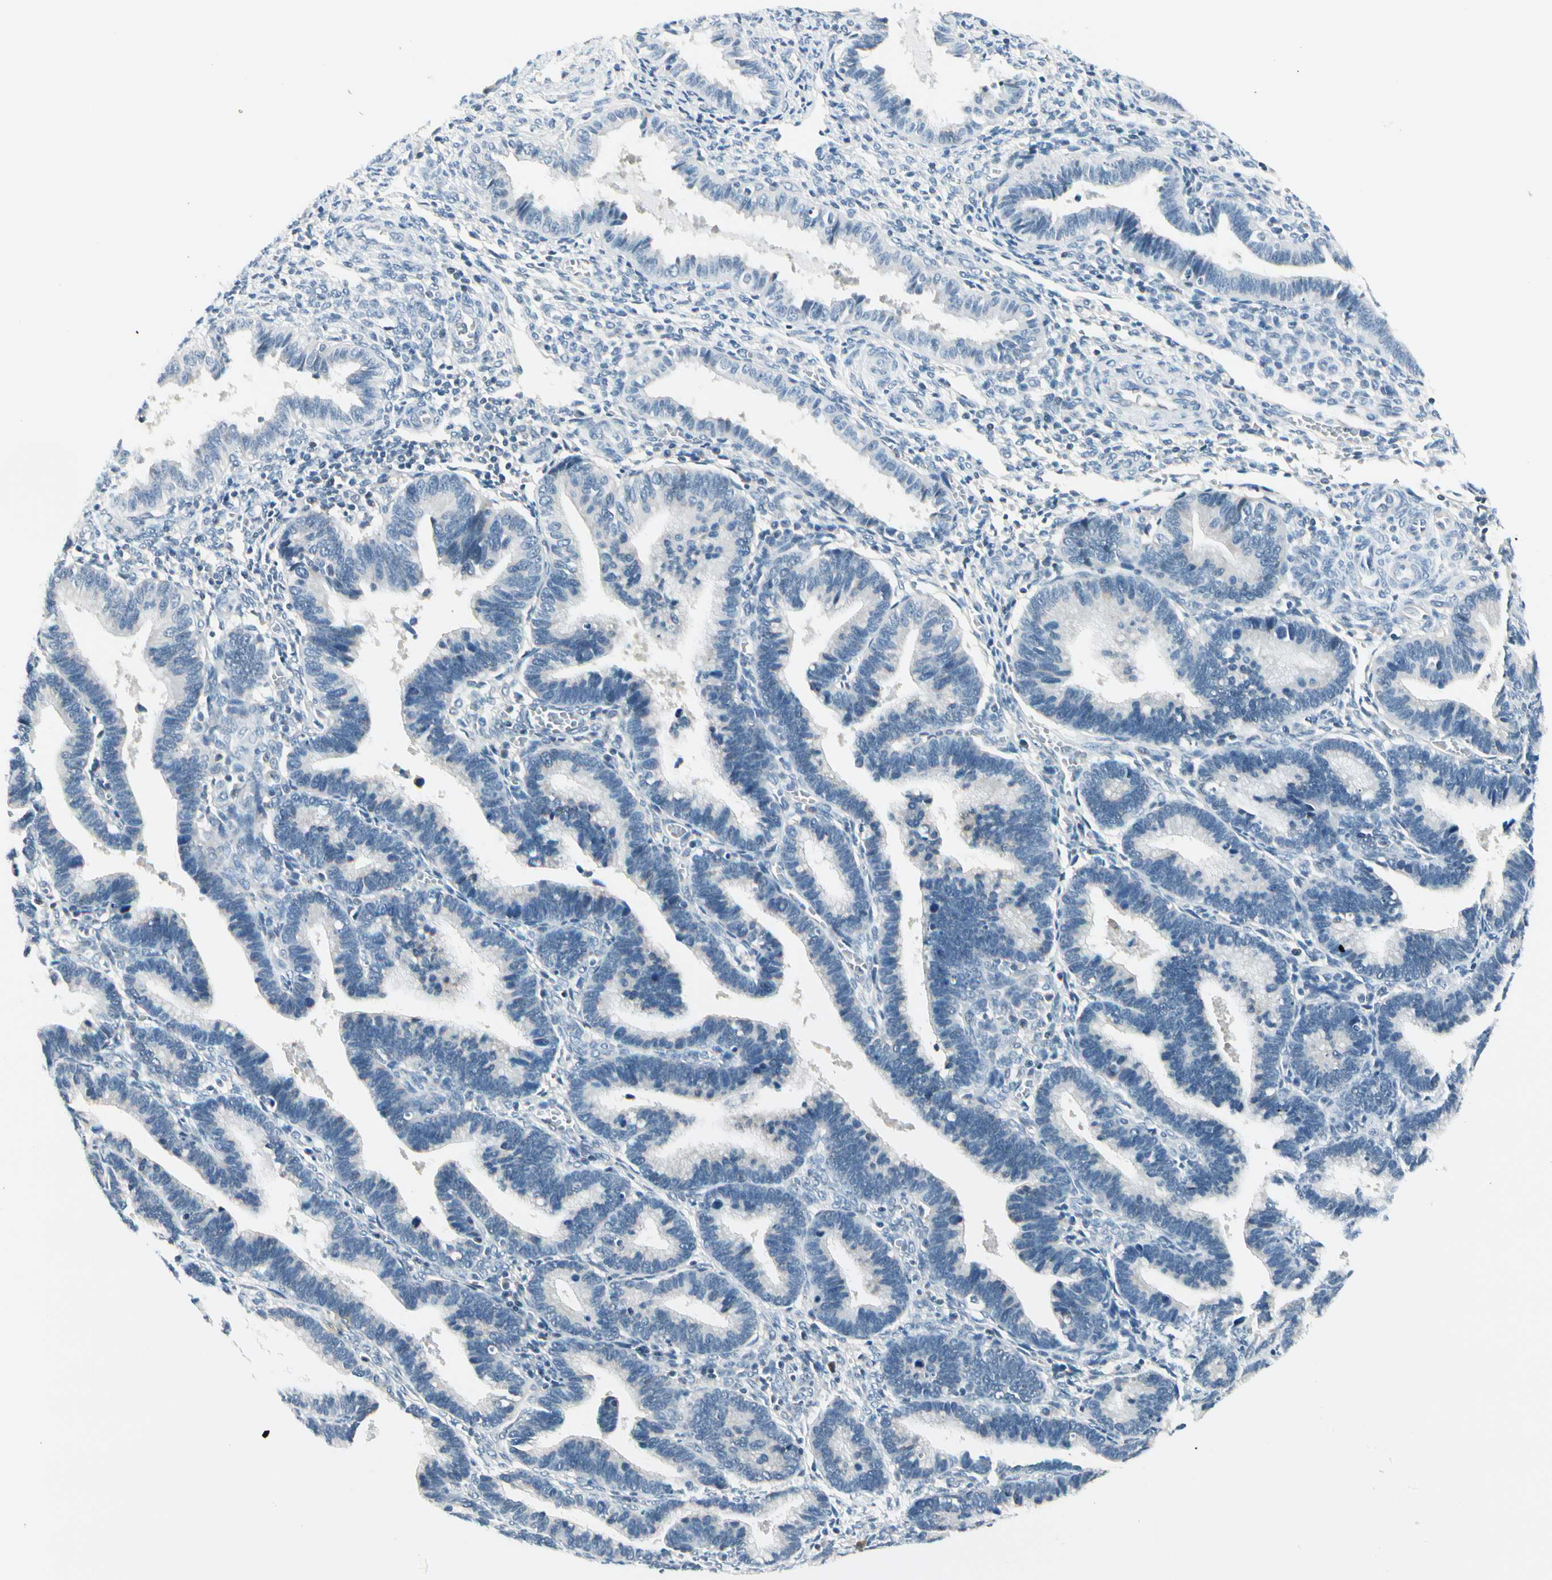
{"staining": {"intensity": "negative", "quantity": "none", "location": "none"}, "tissue": "endometrium", "cell_type": "Cells in endometrial stroma", "image_type": "normal", "snomed": [{"axis": "morphology", "description": "Normal tissue, NOS"}, {"axis": "topography", "description": "Endometrium"}], "caption": "Immunohistochemistry (IHC) histopathology image of benign endometrium: human endometrium stained with DAB displays no significant protein staining in cells in endometrial stroma. The staining was performed using DAB (3,3'-diaminobenzidine) to visualize the protein expression in brown, while the nuclei were stained in blue with hematoxylin (Magnification: 20x).", "gene": "ZSCAN1", "patient": {"sex": "female", "age": 36}}